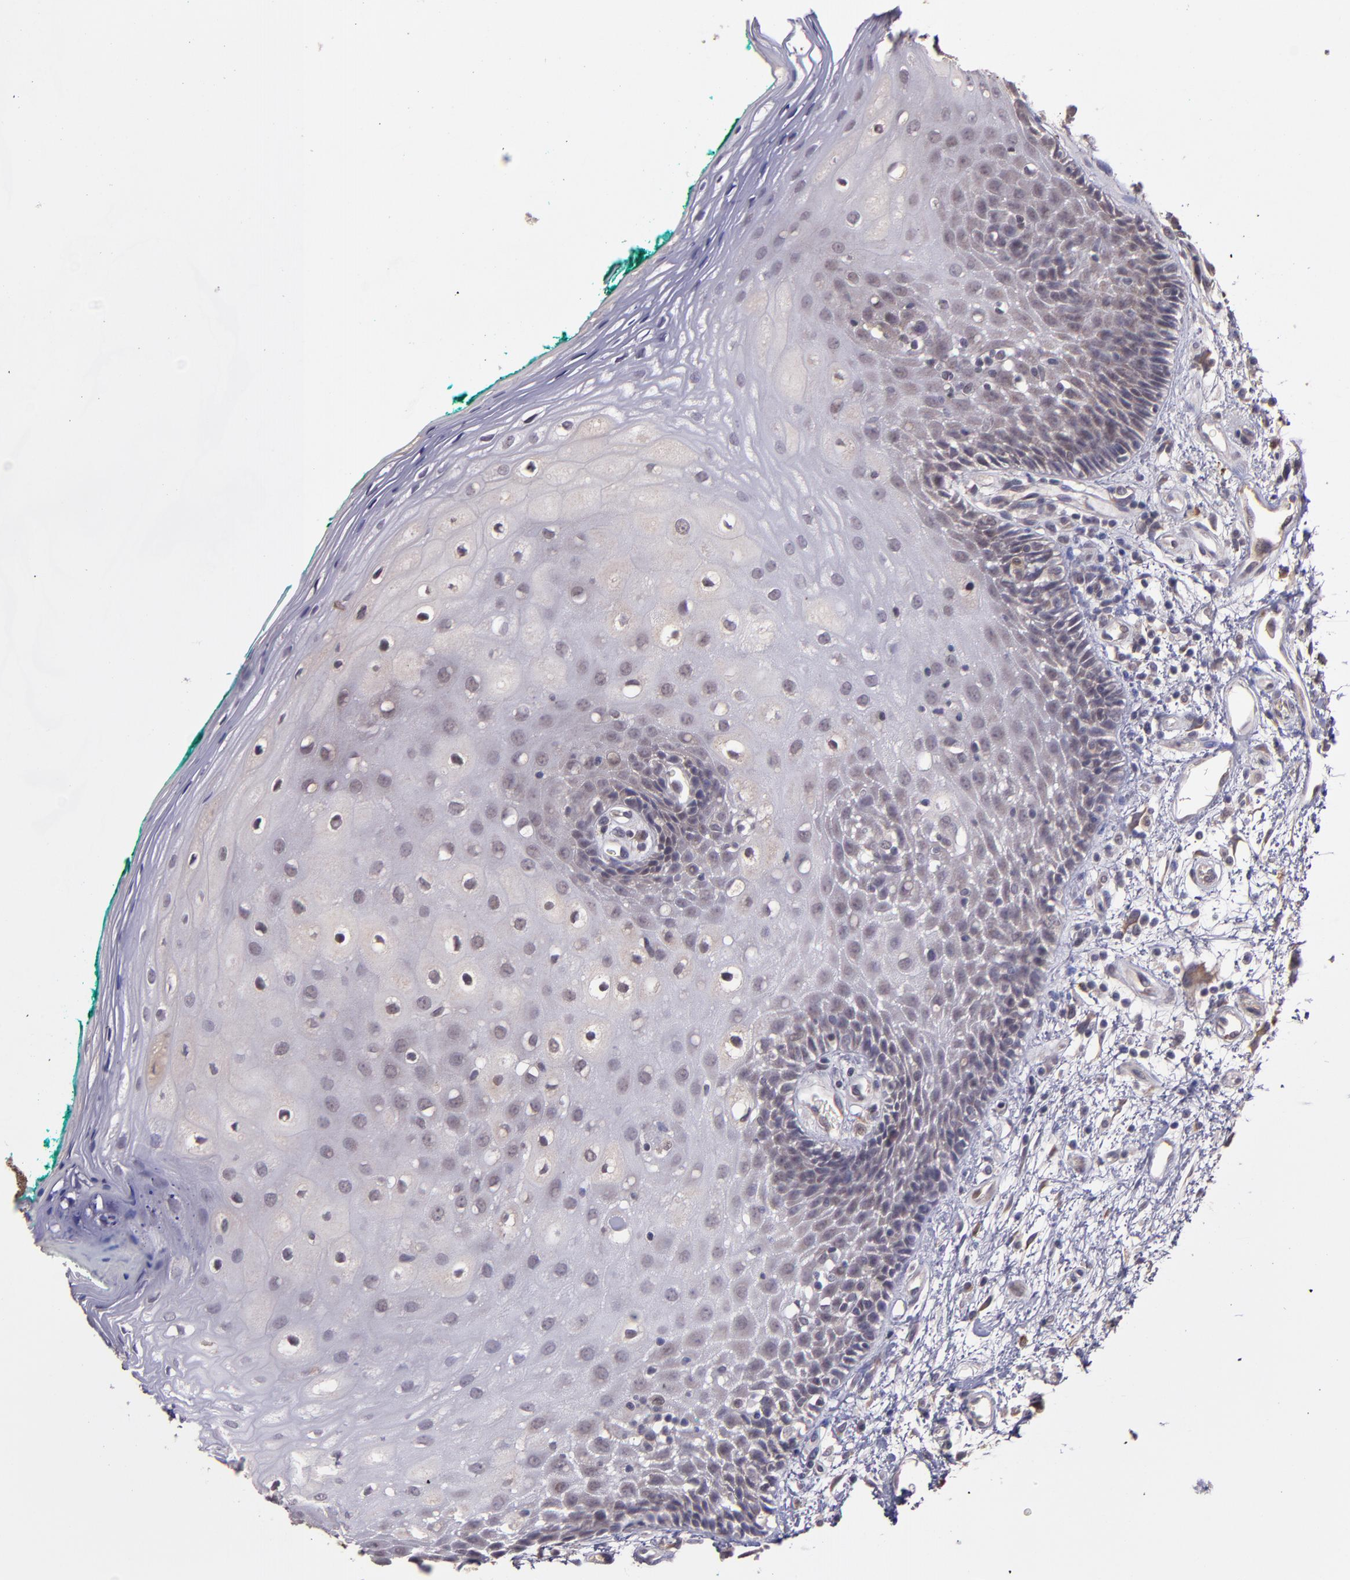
{"staining": {"intensity": "negative", "quantity": "none", "location": "none"}, "tissue": "oral mucosa", "cell_type": "Squamous epithelial cells", "image_type": "normal", "snomed": [{"axis": "morphology", "description": "Normal tissue, NOS"}, {"axis": "morphology", "description": "Squamous cell carcinoma, NOS"}, {"axis": "topography", "description": "Skeletal muscle"}, {"axis": "topography", "description": "Oral tissue"}, {"axis": "topography", "description": "Head-Neck"}], "caption": "Human oral mucosa stained for a protein using IHC displays no positivity in squamous epithelial cells.", "gene": "TAF7L", "patient": {"sex": "female", "age": 84}}